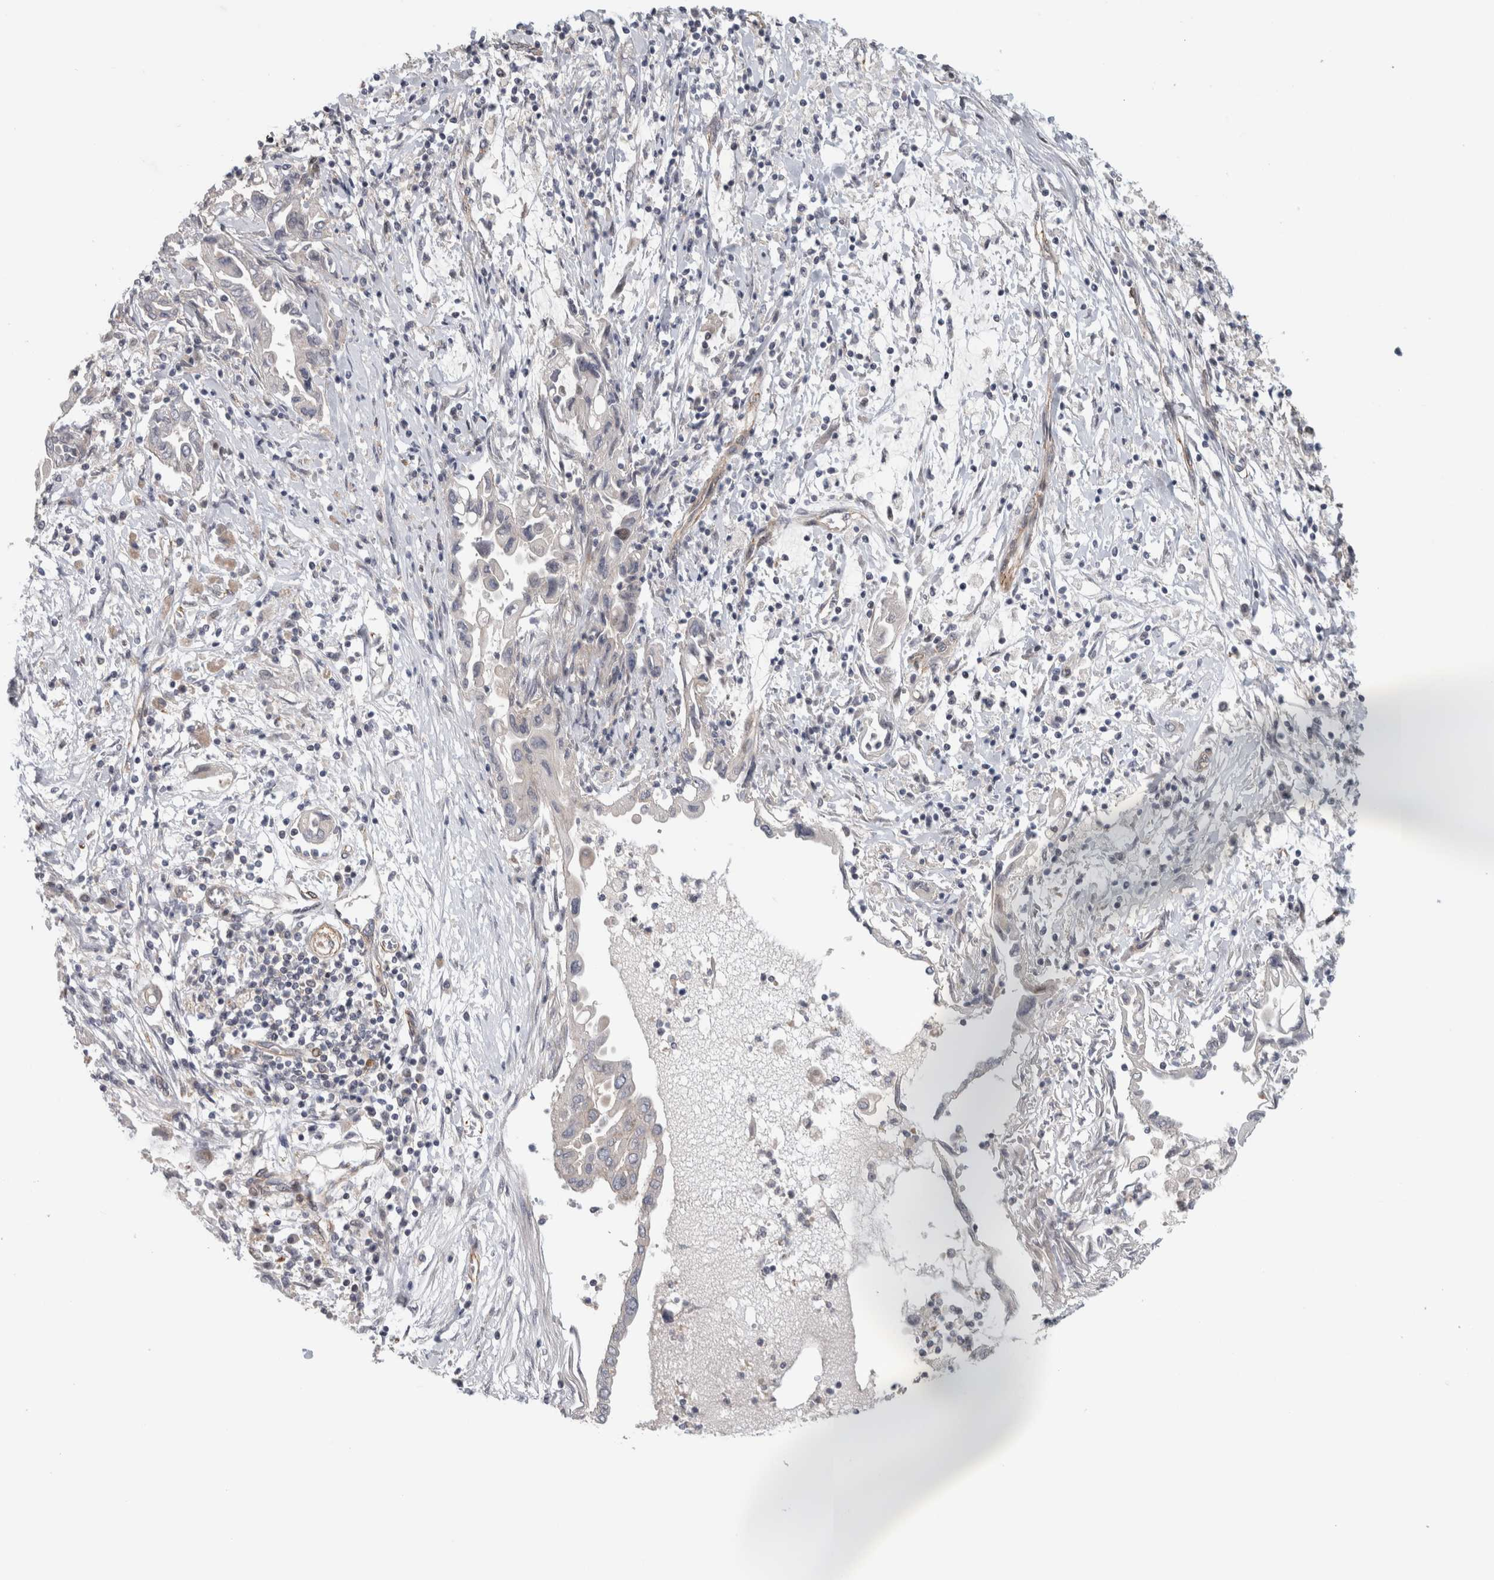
{"staining": {"intensity": "negative", "quantity": "none", "location": "none"}, "tissue": "pancreatic cancer", "cell_type": "Tumor cells", "image_type": "cancer", "snomed": [{"axis": "morphology", "description": "Adenocarcinoma, NOS"}, {"axis": "topography", "description": "Pancreas"}], "caption": "Pancreatic cancer was stained to show a protein in brown. There is no significant staining in tumor cells.", "gene": "ZNF804B", "patient": {"sex": "female", "age": 57}}